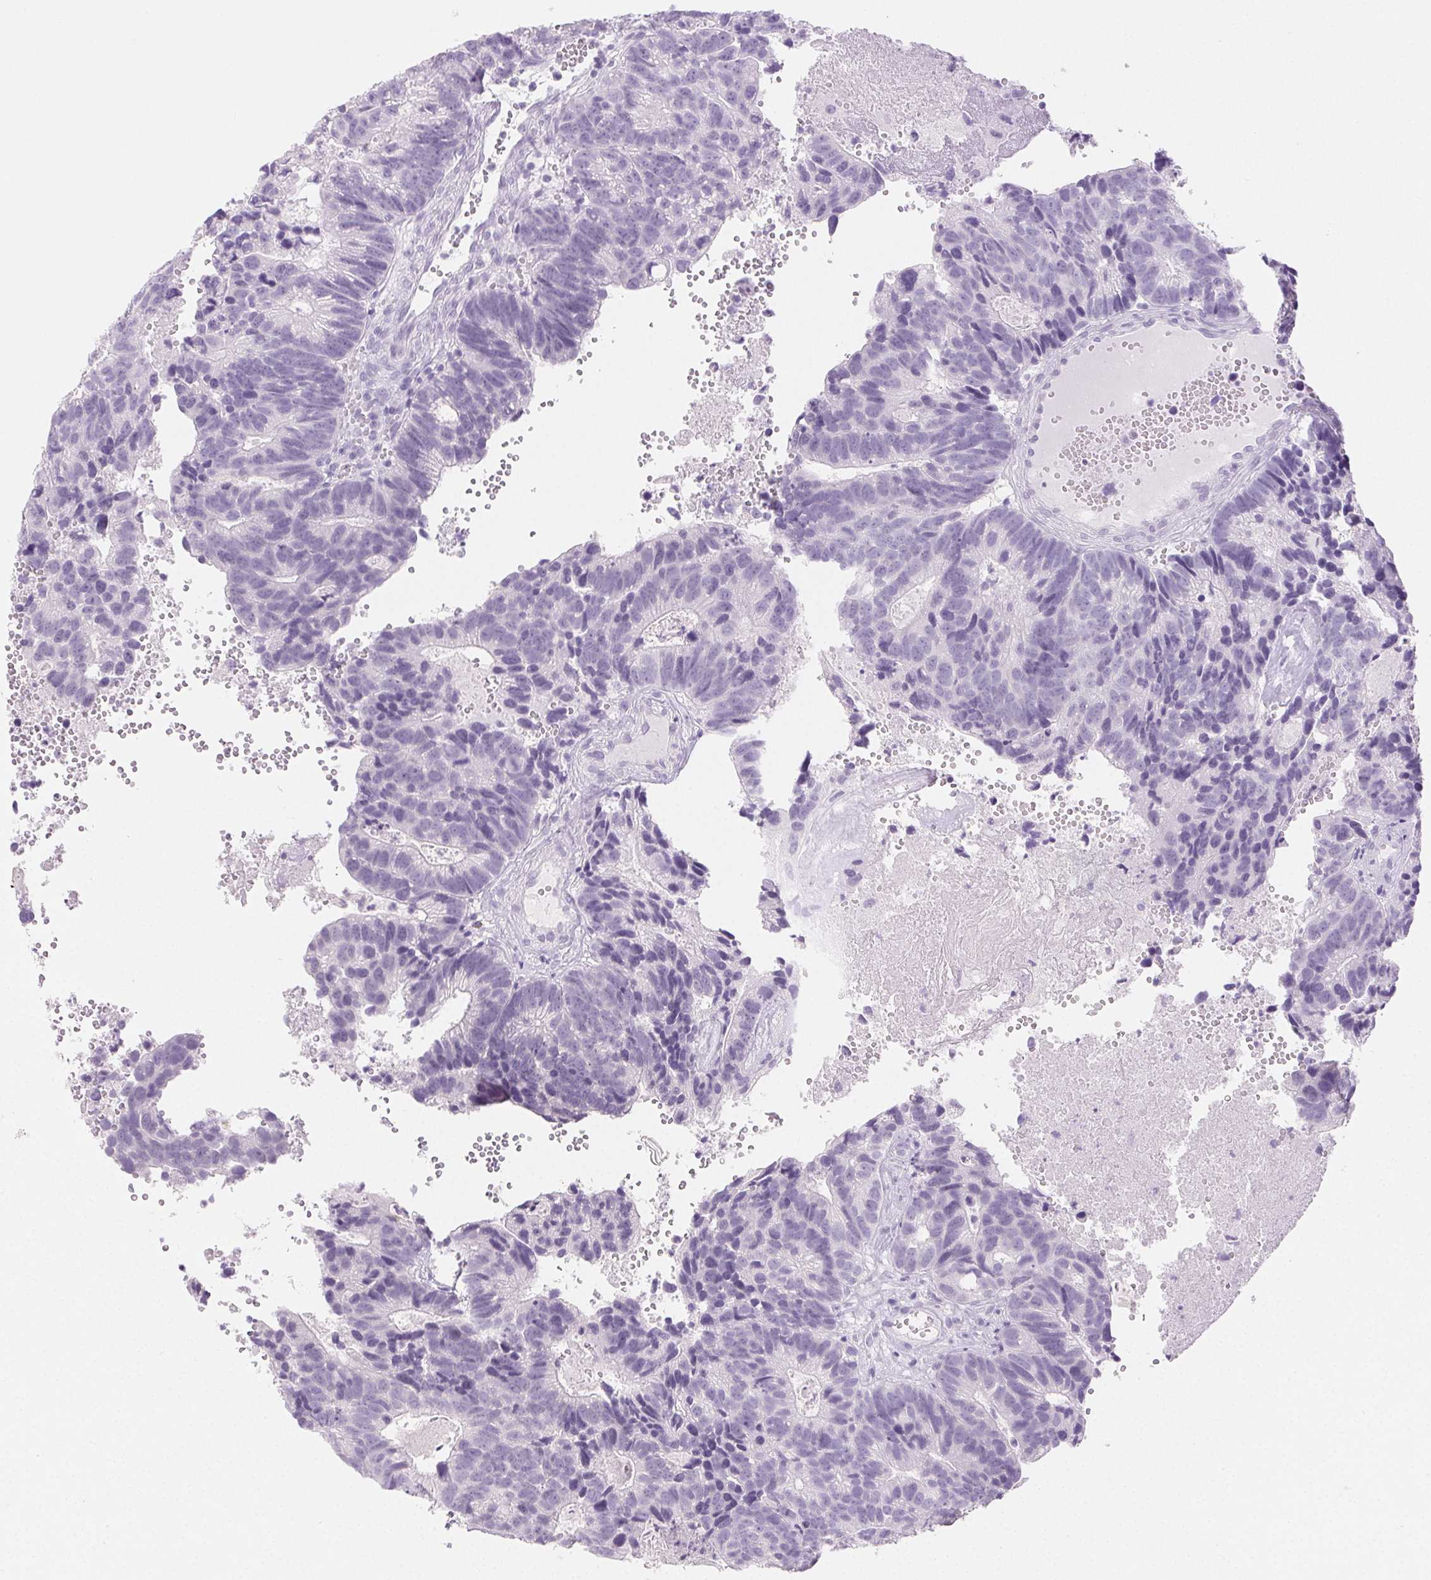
{"staining": {"intensity": "negative", "quantity": "none", "location": "none"}, "tissue": "head and neck cancer", "cell_type": "Tumor cells", "image_type": "cancer", "snomed": [{"axis": "morphology", "description": "Adenocarcinoma, NOS"}, {"axis": "topography", "description": "Head-Neck"}], "caption": "This micrograph is of head and neck cancer stained with immunohistochemistry to label a protein in brown with the nuclei are counter-stained blue. There is no positivity in tumor cells.", "gene": "PI3", "patient": {"sex": "male", "age": 62}}